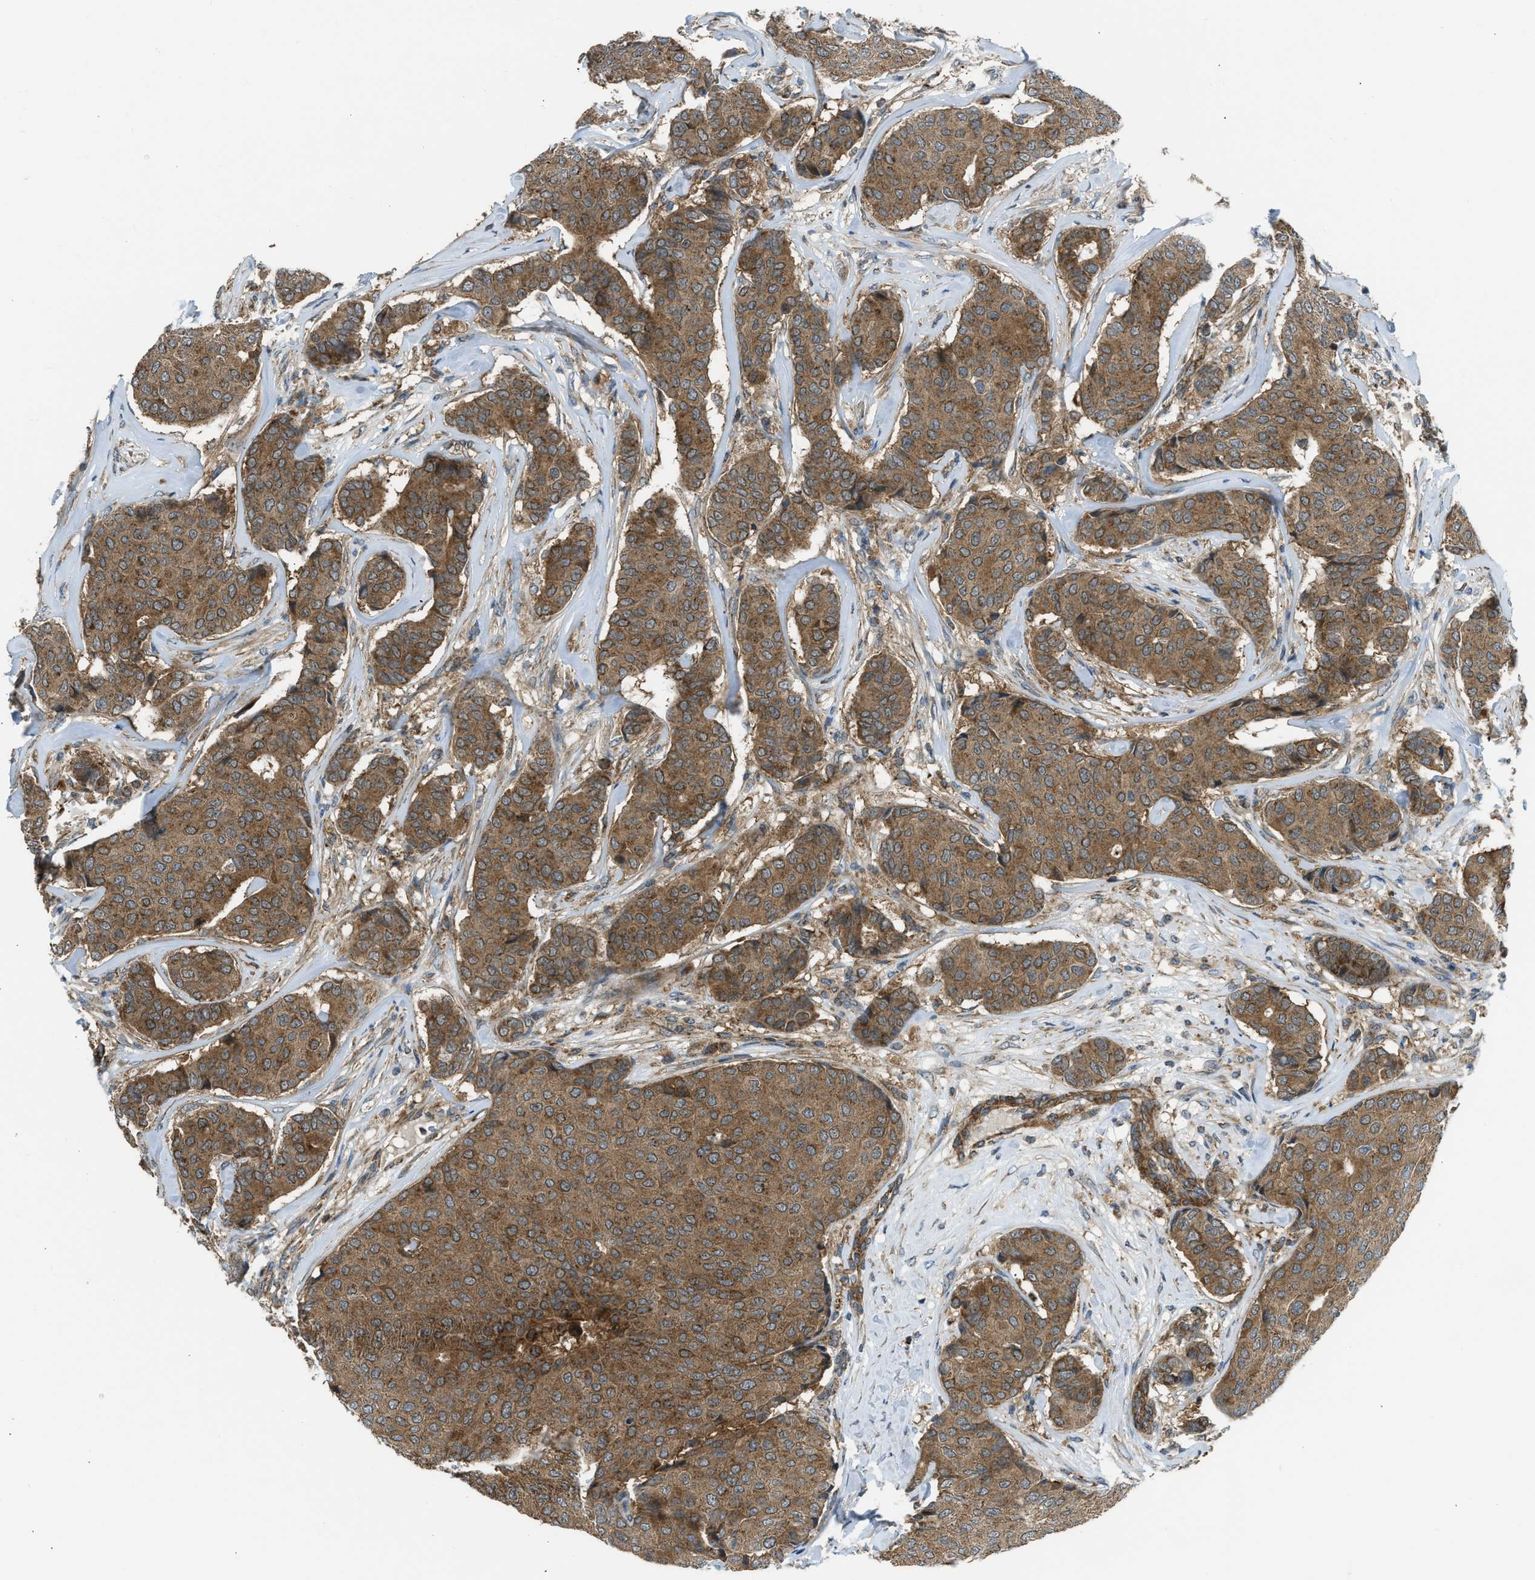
{"staining": {"intensity": "moderate", "quantity": ">75%", "location": "cytoplasmic/membranous"}, "tissue": "breast cancer", "cell_type": "Tumor cells", "image_type": "cancer", "snomed": [{"axis": "morphology", "description": "Duct carcinoma"}, {"axis": "topography", "description": "Breast"}], "caption": "A photomicrograph of human breast cancer stained for a protein demonstrates moderate cytoplasmic/membranous brown staining in tumor cells.", "gene": "SESN2", "patient": {"sex": "female", "age": 75}}